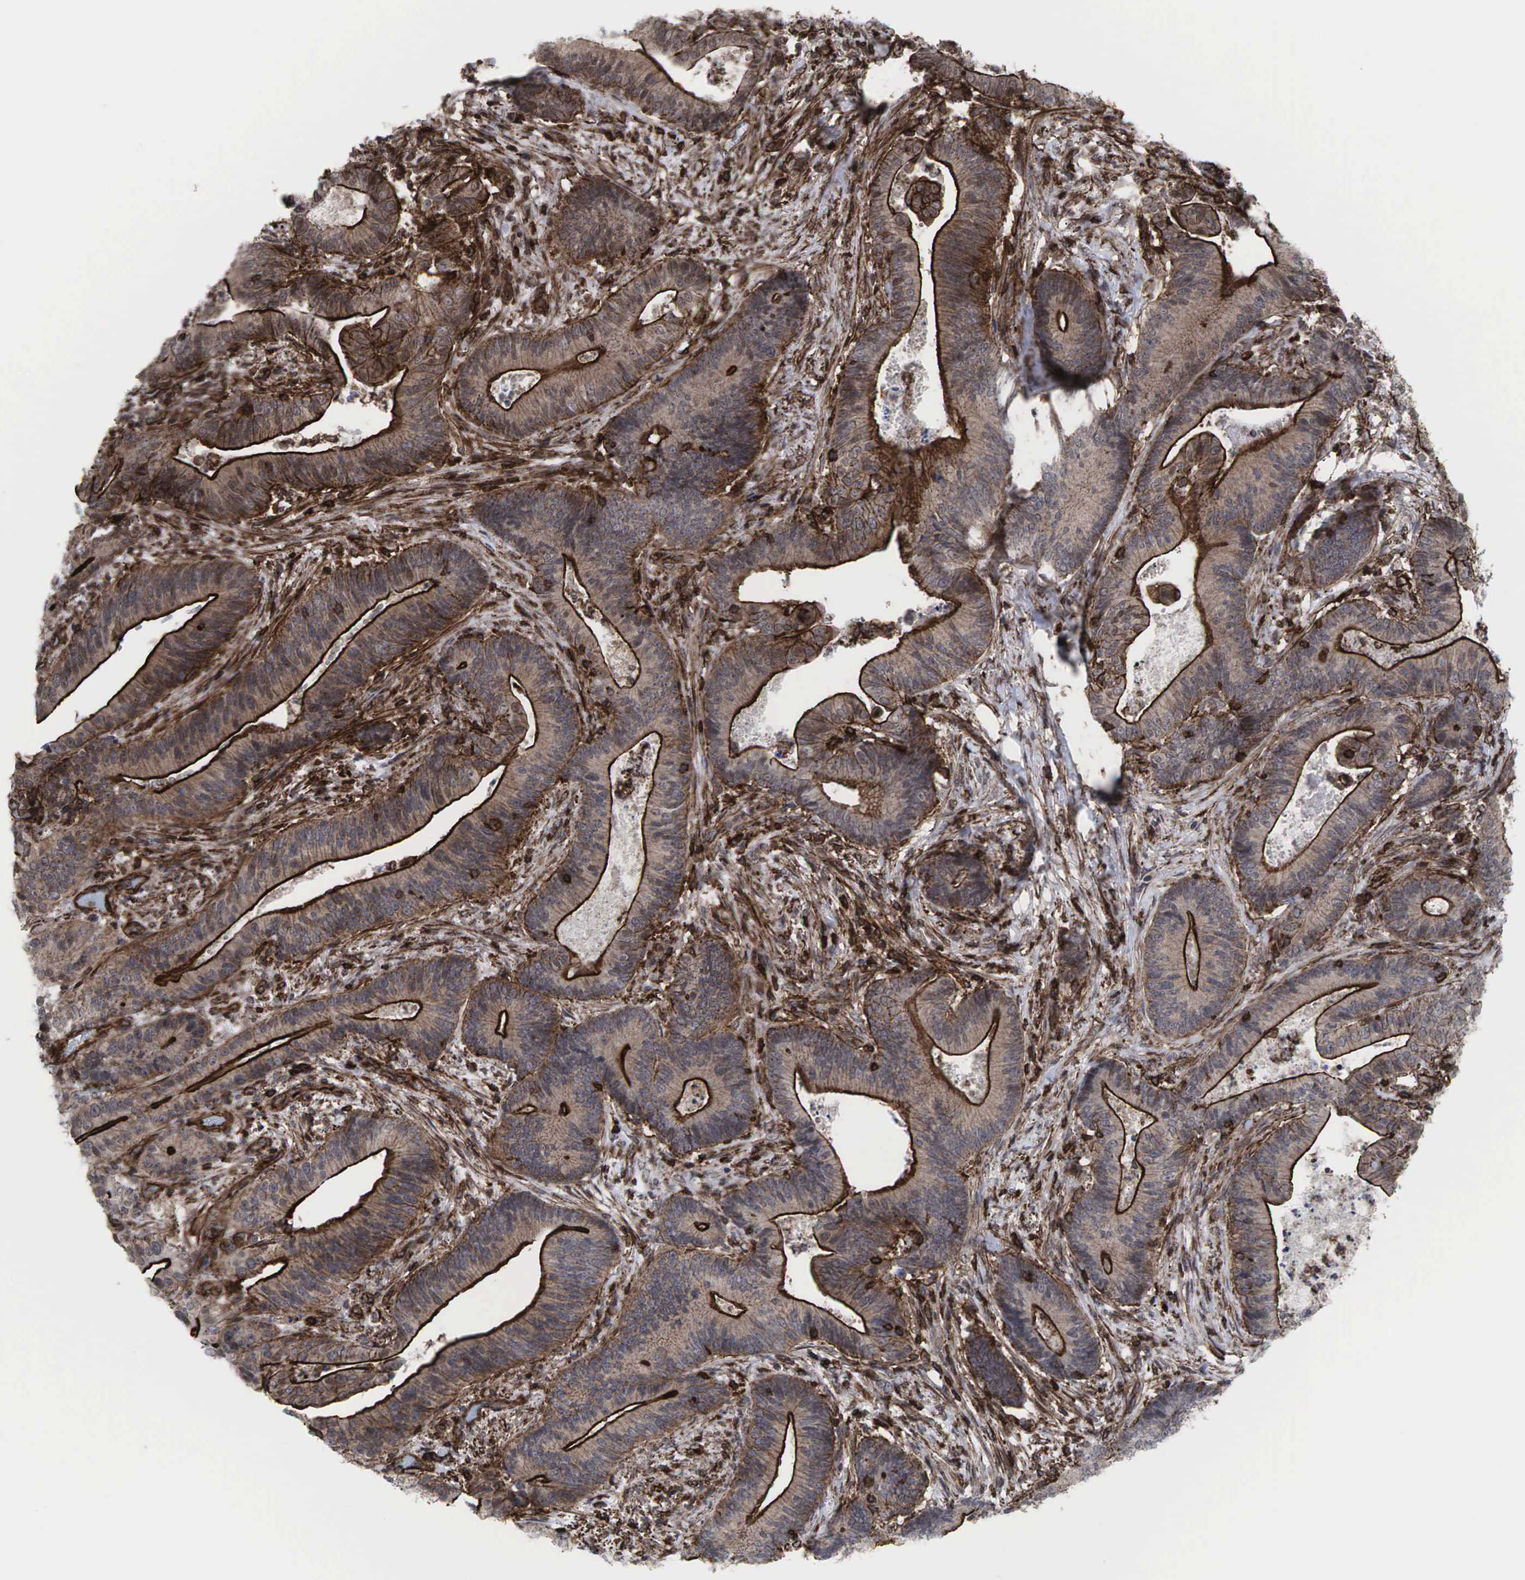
{"staining": {"intensity": "moderate", "quantity": ">75%", "location": "cytoplasmic/membranous"}, "tissue": "stomach cancer", "cell_type": "Tumor cells", "image_type": "cancer", "snomed": [{"axis": "morphology", "description": "Adenocarcinoma, NOS"}, {"axis": "topography", "description": "Stomach, lower"}], "caption": "High-magnification brightfield microscopy of stomach cancer stained with DAB (3,3'-diaminobenzidine) (brown) and counterstained with hematoxylin (blue). tumor cells exhibit moderate cytoplasmic/membranous positivity is identified in approximately>75% of cells.", "gene": "GPRASP1", "patient": {"sex": "female", "age": 86}}